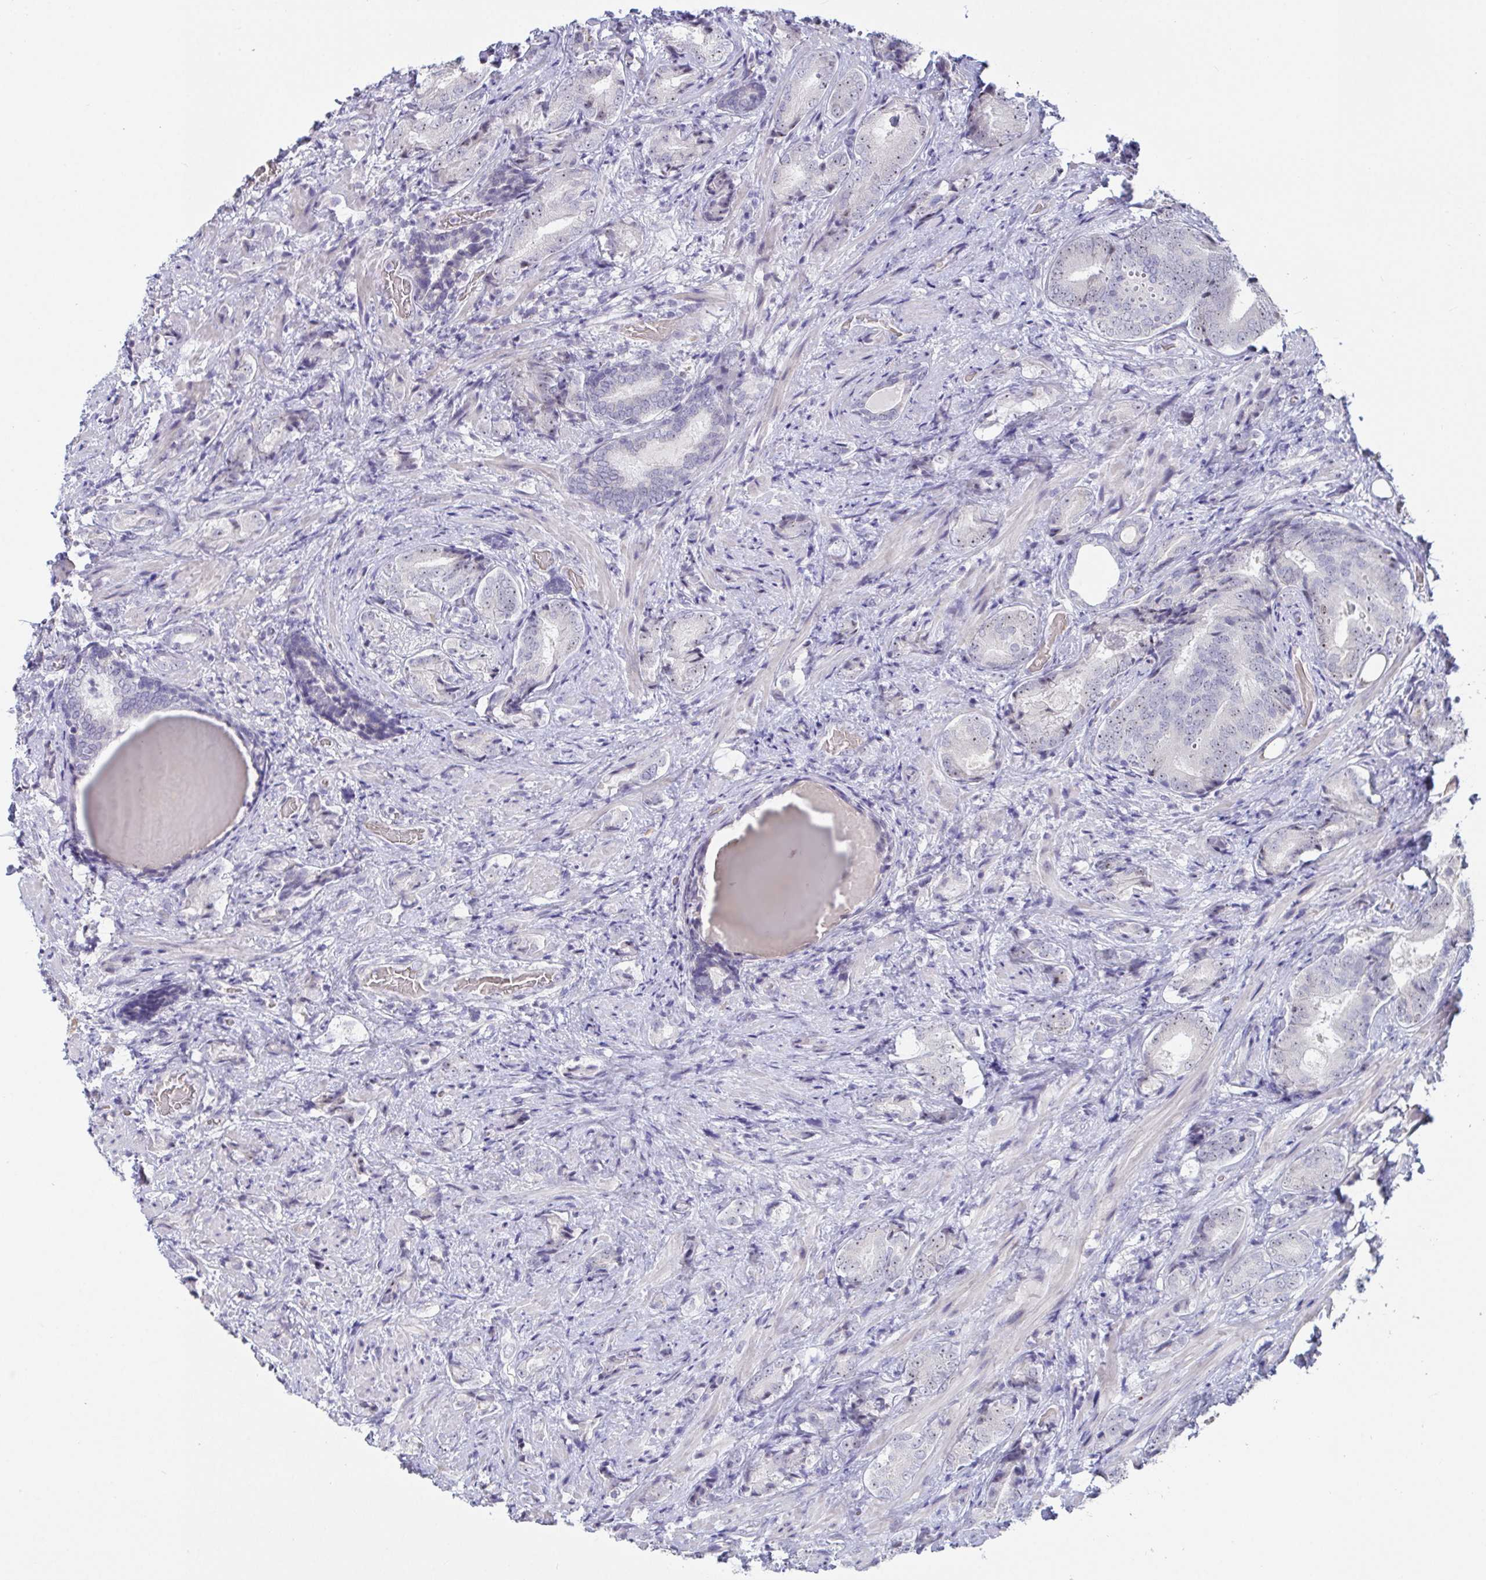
{"staining": {"intensity": "weak", "quantity": "<25%", "location": "nuclear"}, "tissue": "prostate cancer", "cell_type": "Tumor cells", "image_type": "cancer", "snomed": [{"axis": "morphology", "description": "Adenocarcinoma, High grade"}, {"axis": "topography", "description": "Prostate"}], "caption": "A photomicrograph of prostate cancer stained for a protein exhibits no brown staining in tumor cells.", "gene": "MYC", "patient": {"sex": "male", "age": 62}}